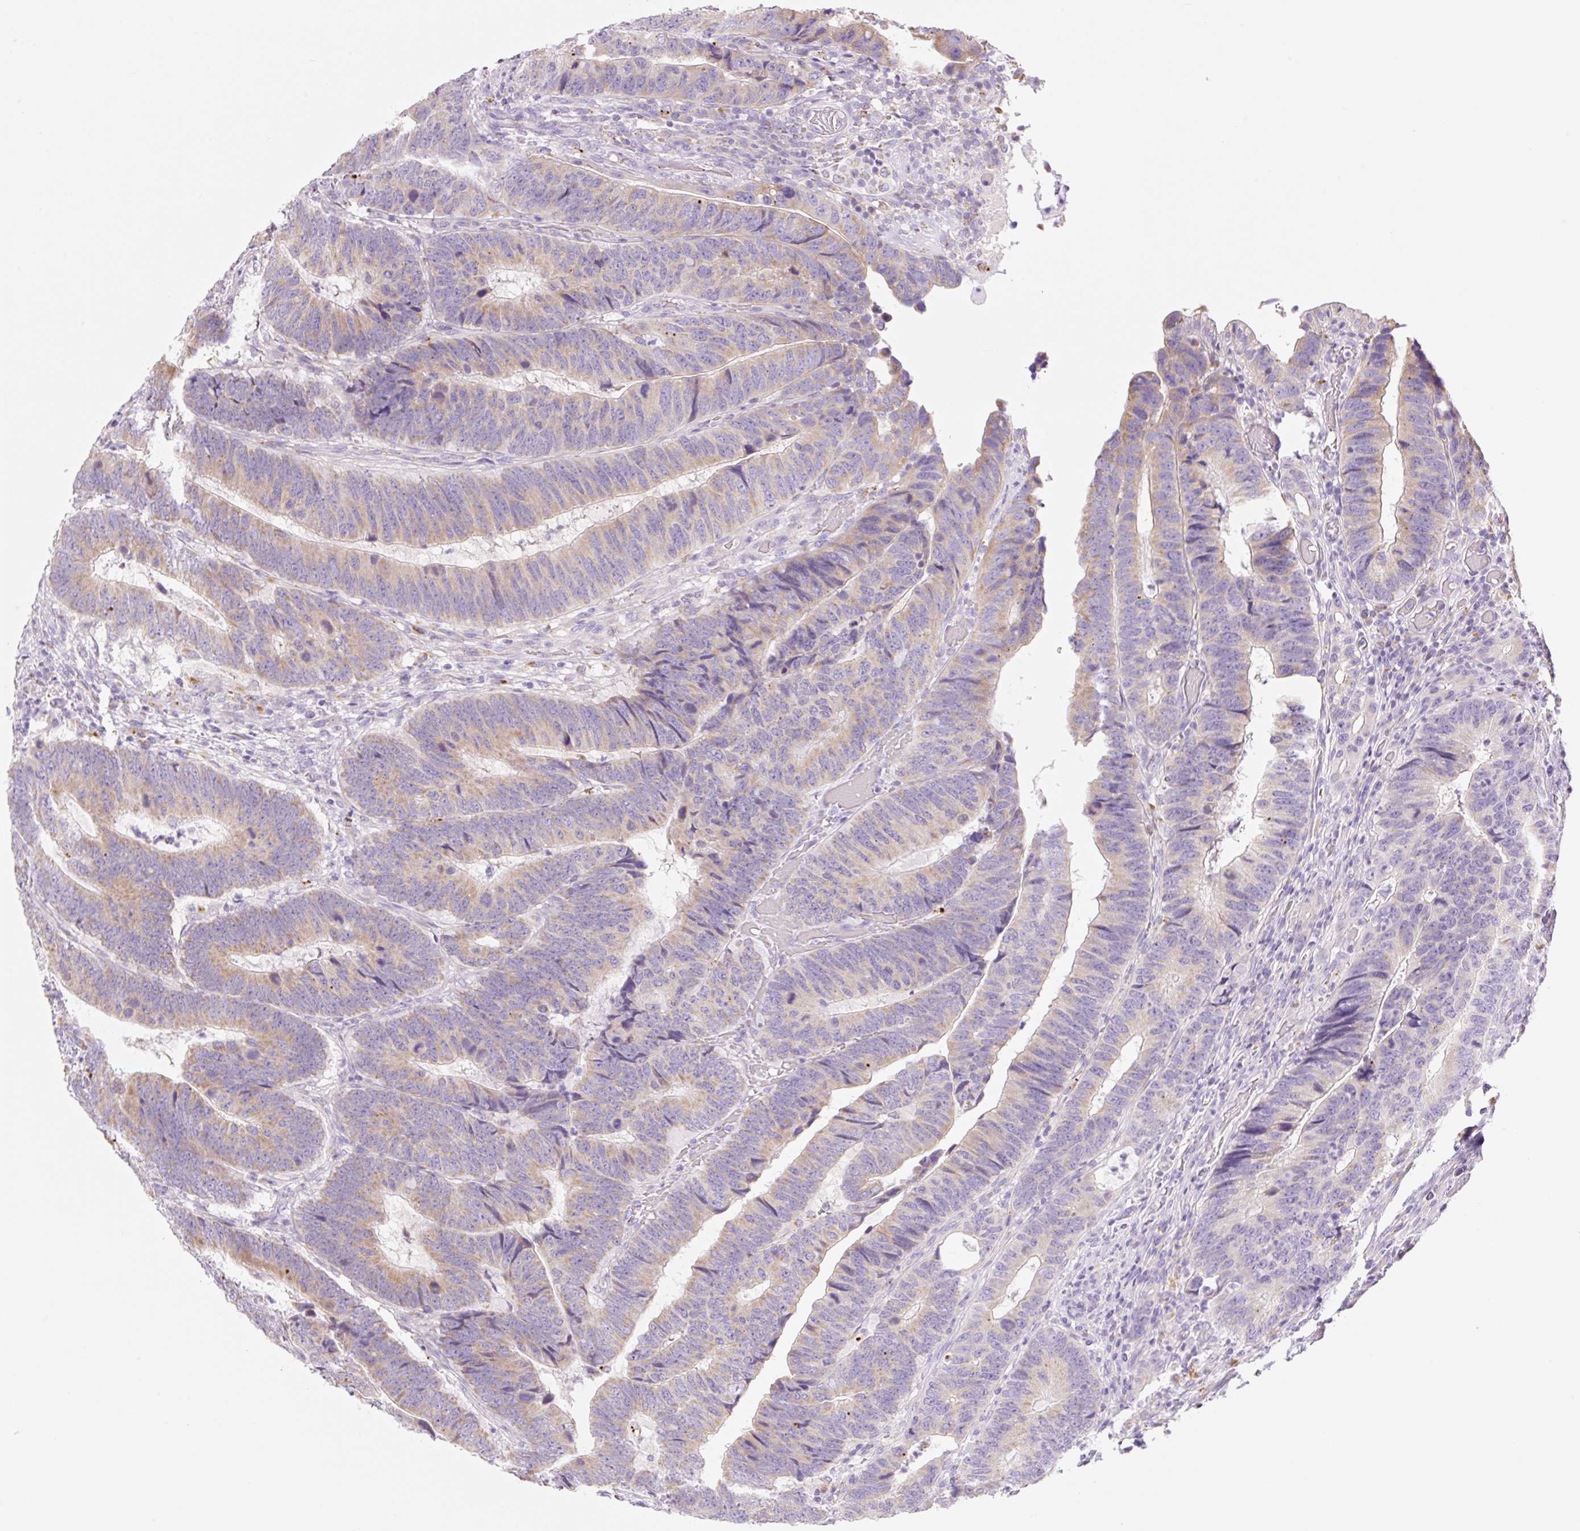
{"staining": {"intensity": "moderate", "quantity": "25%-75%", "location": "cytoplasmic/membranous"}, "tissue": "colorectal cancer", "cell_type": "Tumor cells", "image_type": "cancer", "snomed": [{"axis": "morphology", "description": "Adenocarcinoma, NOS"}, {"axis": "topography", "description": "Colon"}], "caption": "The histopathology image exhibits a brown stain indicating the presence of a protein in the cytoplasmic/membranous of tumor cells in colorectal cancer.", "gene": "CLEC3A", "patient": {"sex": "male", "age": 62}}